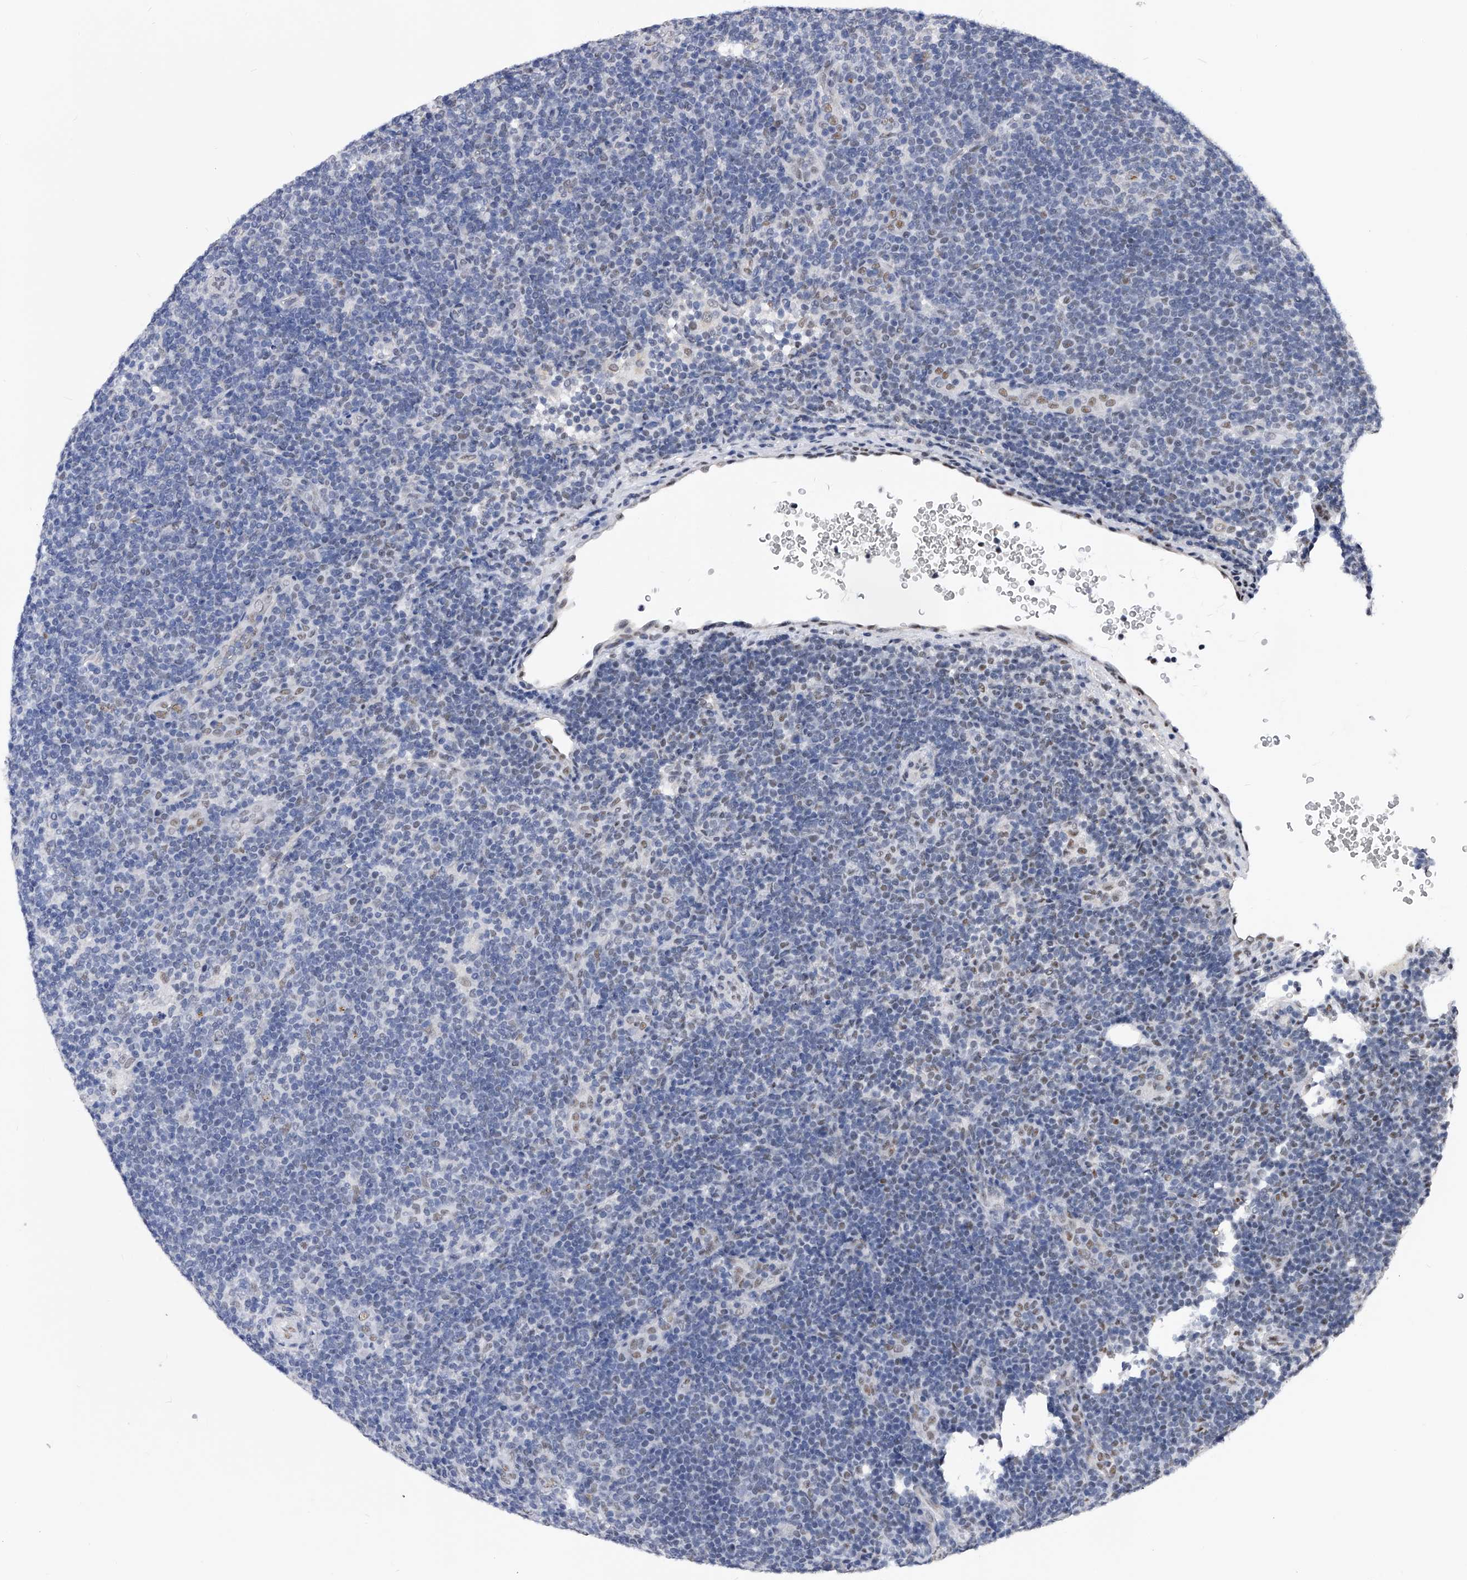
{"staining": {"intensity": "weak", "quantity": "<25%", "location": "nuclear"}, "tissue": "lymphoma", "cell_type": "Tumor cells", "image_type": "cancer", "snomed": [{"axis": "morphology", "description": "Hodgkin's disease, NOS"}, {"axis": "topography", "description": "Lymph node"}], "caption": "The photomicrograph shows no significant positivity in tumor cells of lymphoma.", "gene": "ZNF529", "patient": {"sex": "female", "age": 57}}